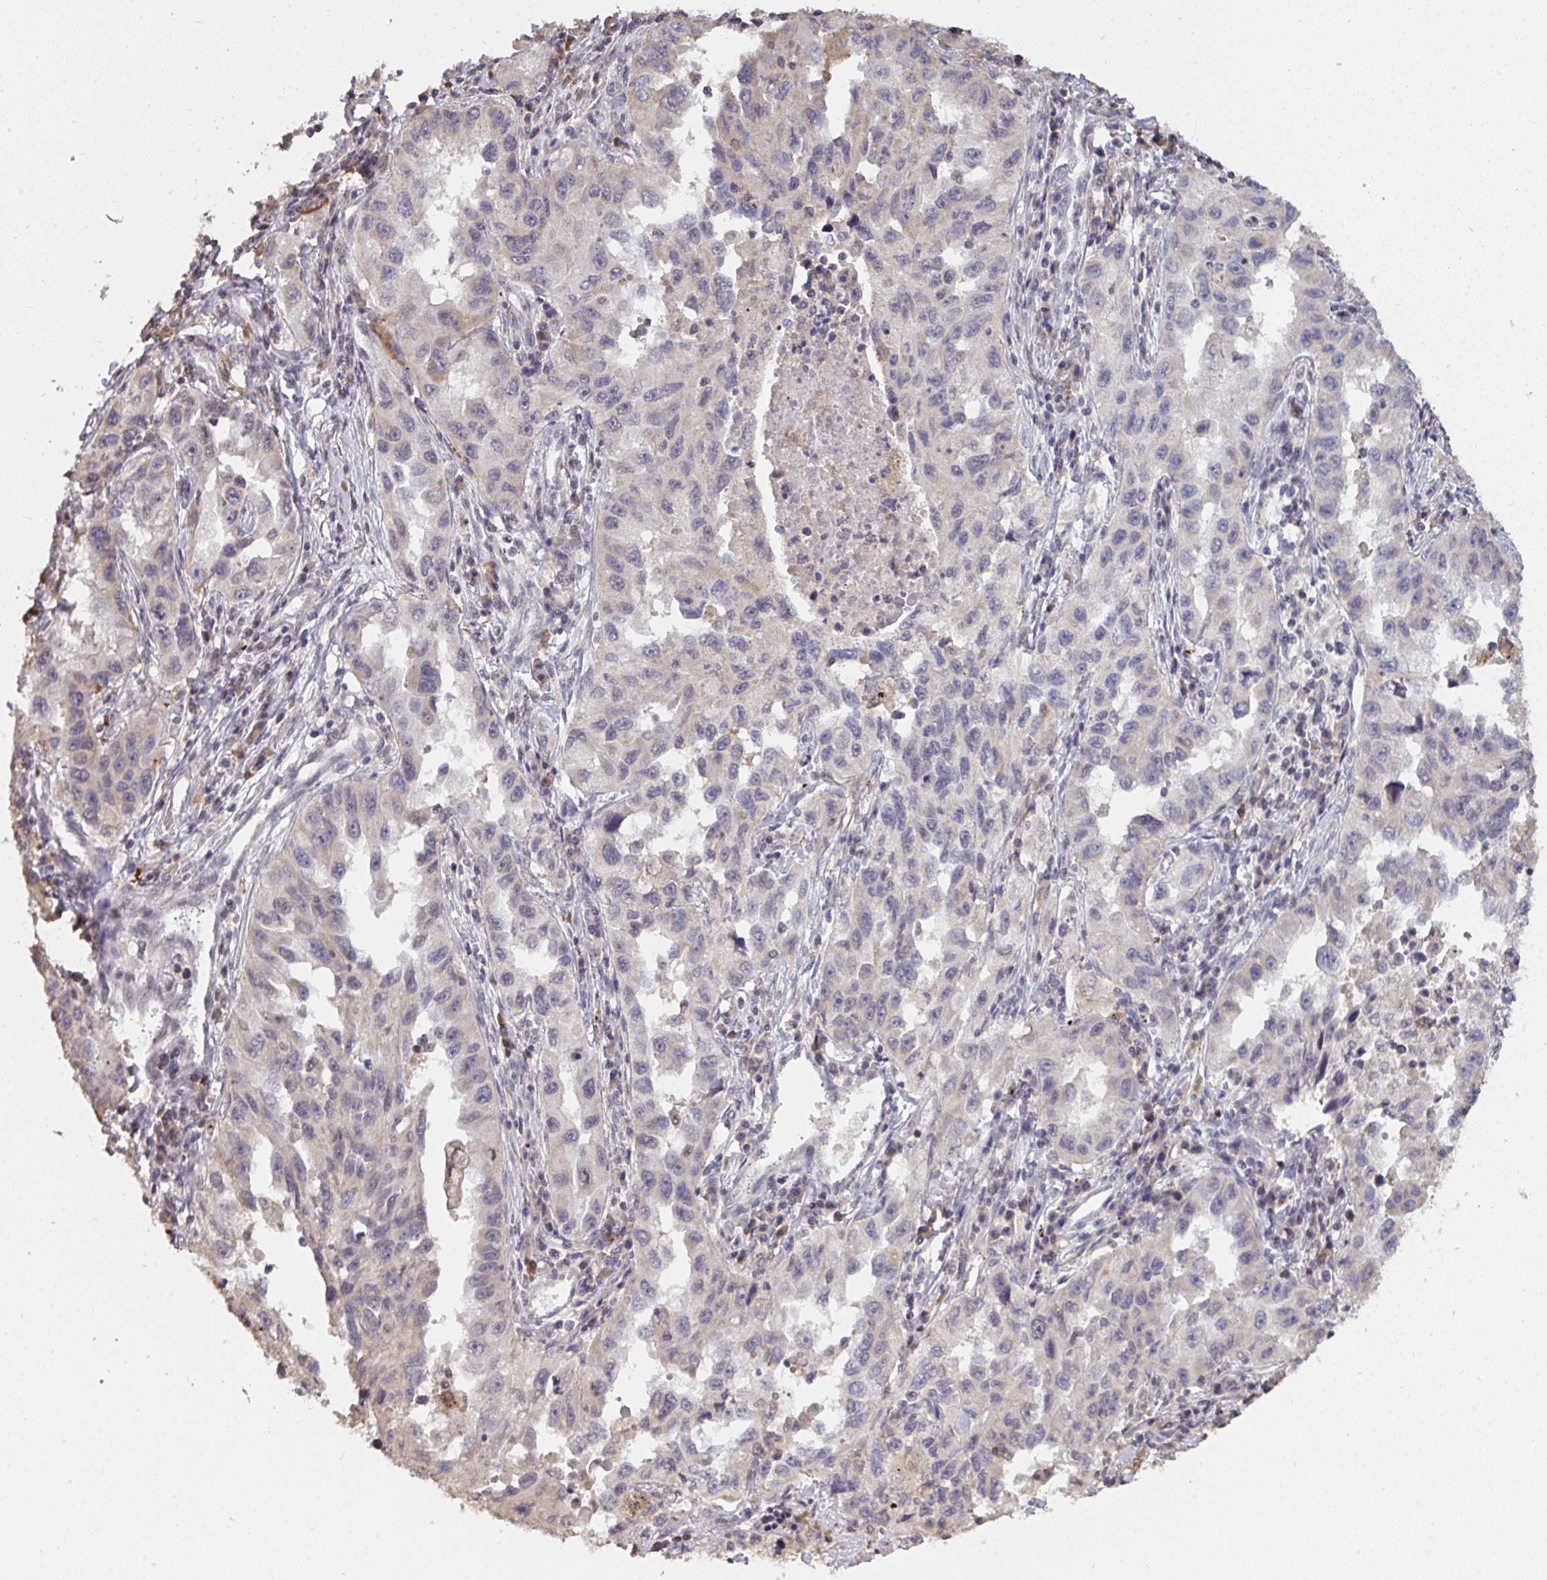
{"staining": {"intensity": "negative", "quantity": "none", "location": "none"}, "tissue": "lung cancer", "cell_type": "Tumor cells", "image_type": "cancer", "snomed": [{"axis": "morphology", "description": "Adenocarcinoma, NOS"}, {"axis": "topography", "description": "Lung"}], "caption": "IHC photomicrograph of neoplastic tissue: lung cancer (adenocarcinoma) stained with DAB reveals no significant protein staining in tumor cells. Brightfield microscopy of IHC stained with DAB (brown) and hematoxylin (blue), captured at high magnification.", "gene": "SAP30", "patient": {"sex": "female", "age": 73}}